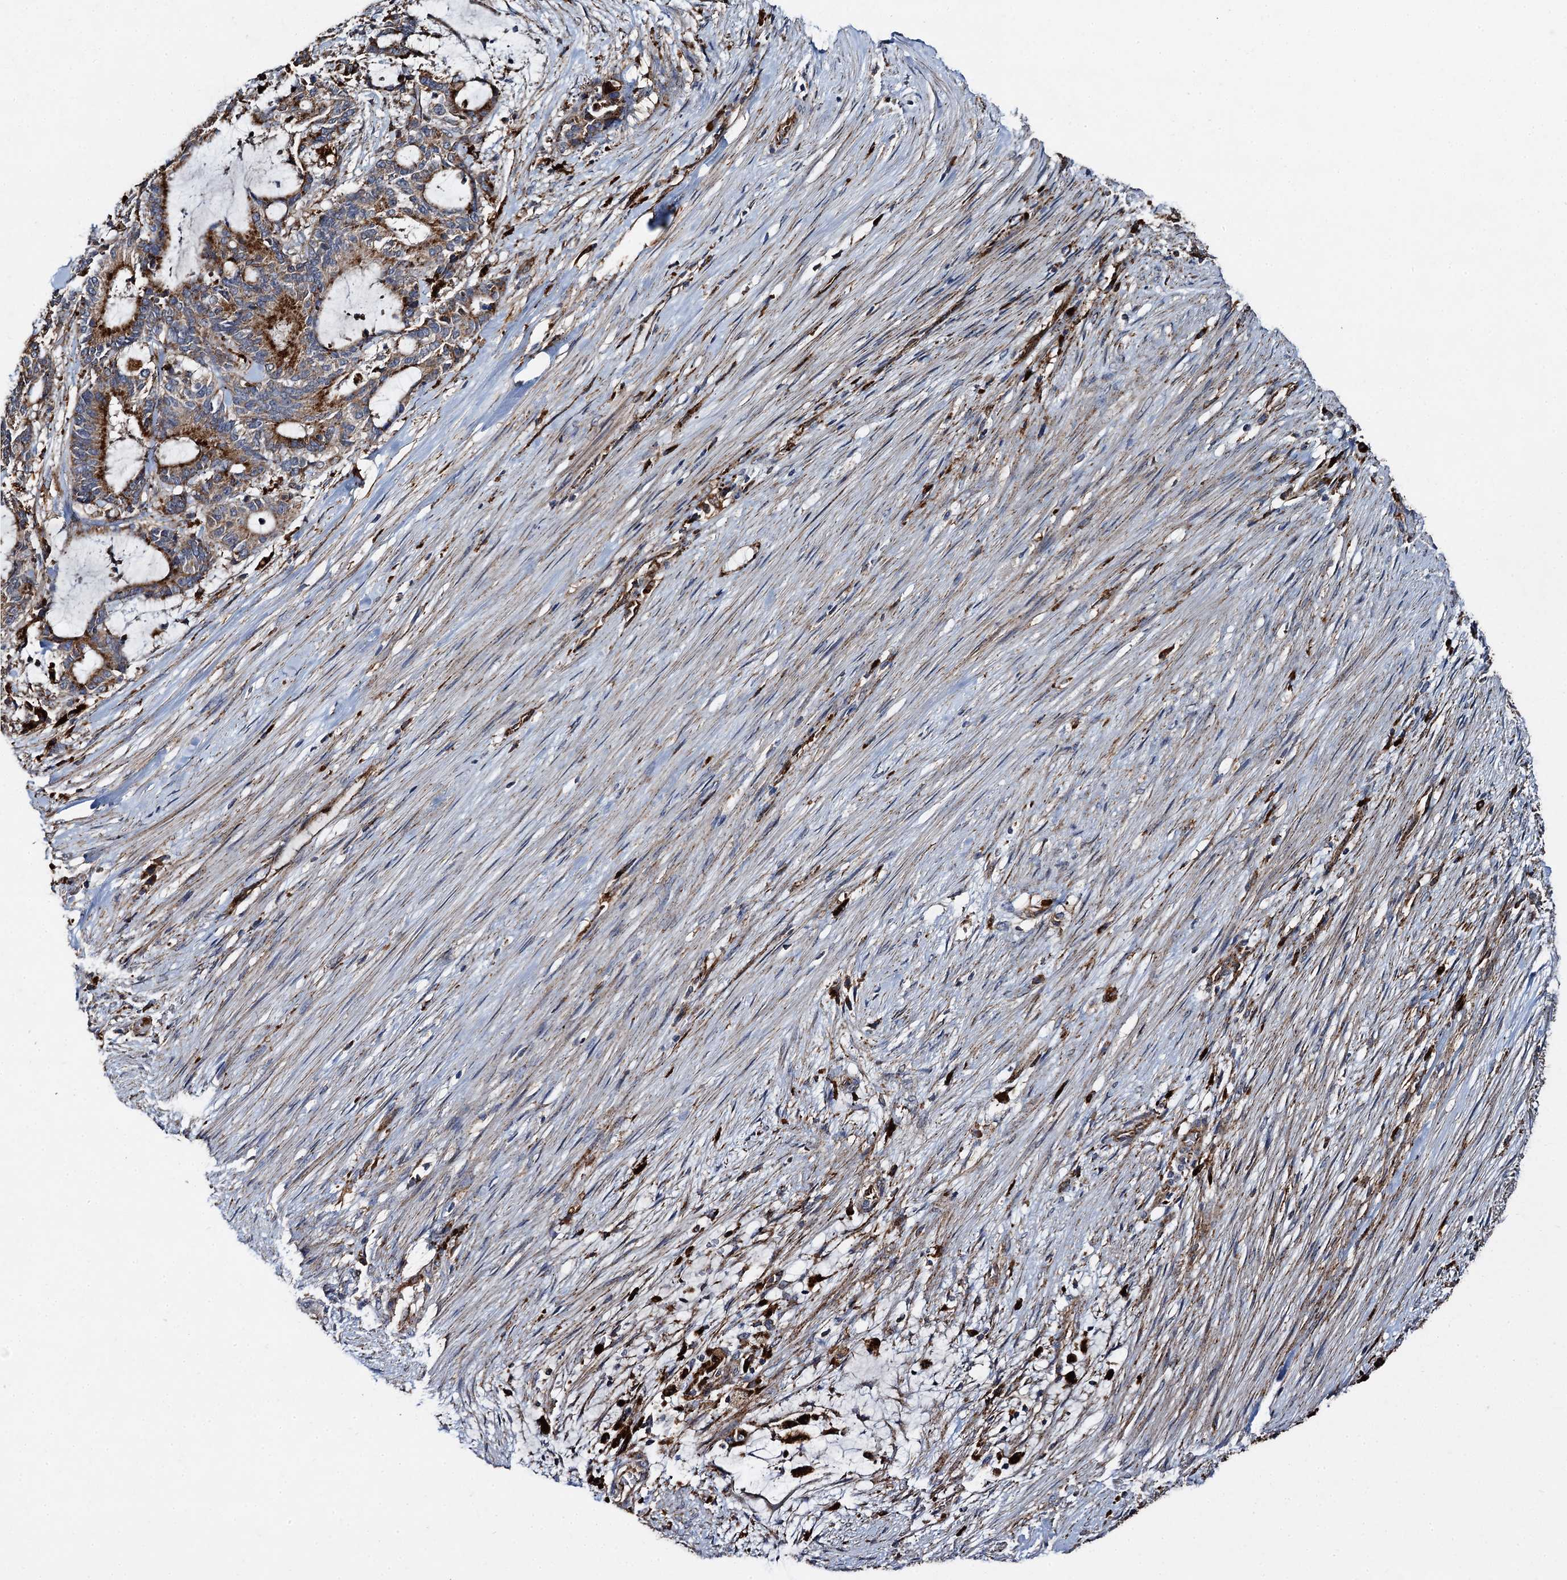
{"staining": {"intensity": "strong", "quantity": ">75%", "location": "cytoplasmic/membranous"}, "tissue": "liver cancer", "cell_type": "Tumor cells", "image_type": "cancer", "snomed": [{"axis": "morphology", "description": "Normal tissue, NOS"}, {"axis": "morphology", "description": "Cholangiocarcinoma"}, {"axis": "topography", "description": "Liver"}, {"axis": "topography", "description": "Peripheral nerve tissue"}], "caption": "Protein staining of cholangiocarcinoma (liver) tissue displays strong cytoplasmic/membranous positivity in approximately >75% of tumor cells. Nuclei are stained in blue.", "gene": "GBA1", "patient": {"sex": "female", "age": 73}}